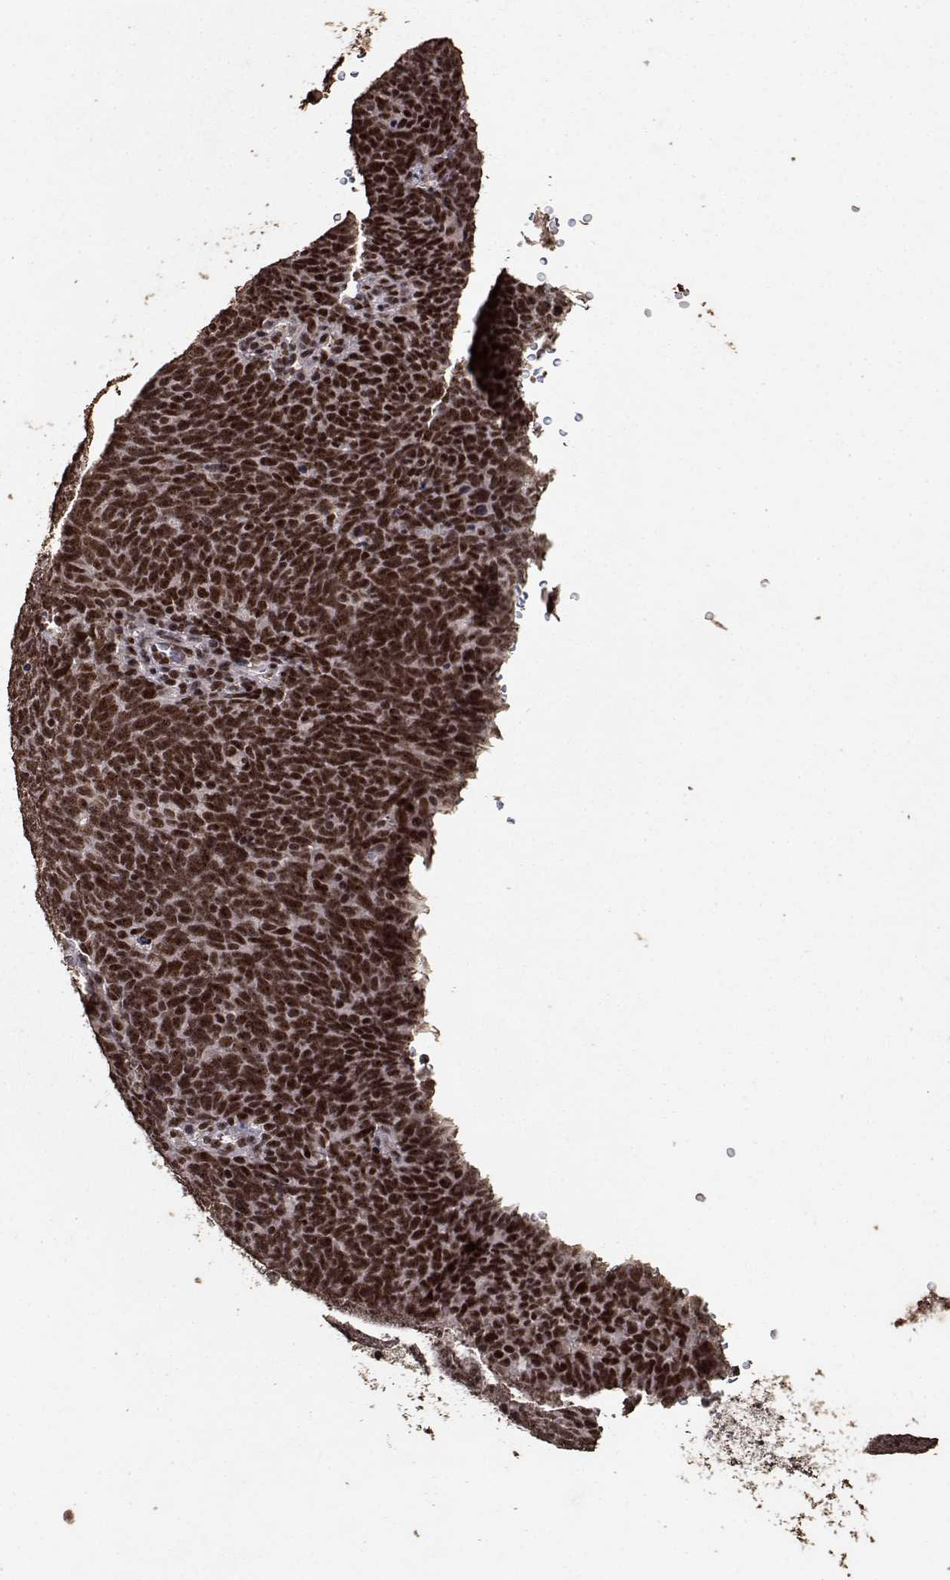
{"staining": {"intensity": "strong", "quantity": ">75%", "location": "nuclear"}, "tissue": "lung cancer", "cell_type": "Tumor cells", "image_type": "cancer", "snomed": [{"axis": "morphology", "description": "Squamous cell carcinoma, NOS"}, {"axis": "topography", "description": "Lung"}], "caption": "IHC of lung squamous cell carcinoma displays high levels of strong nuclear positivity in about >75% of tumor cells. Nuclei are stained in blue.", "gene": "TOE1", "patient": {"sex": "female", "age": 72}}